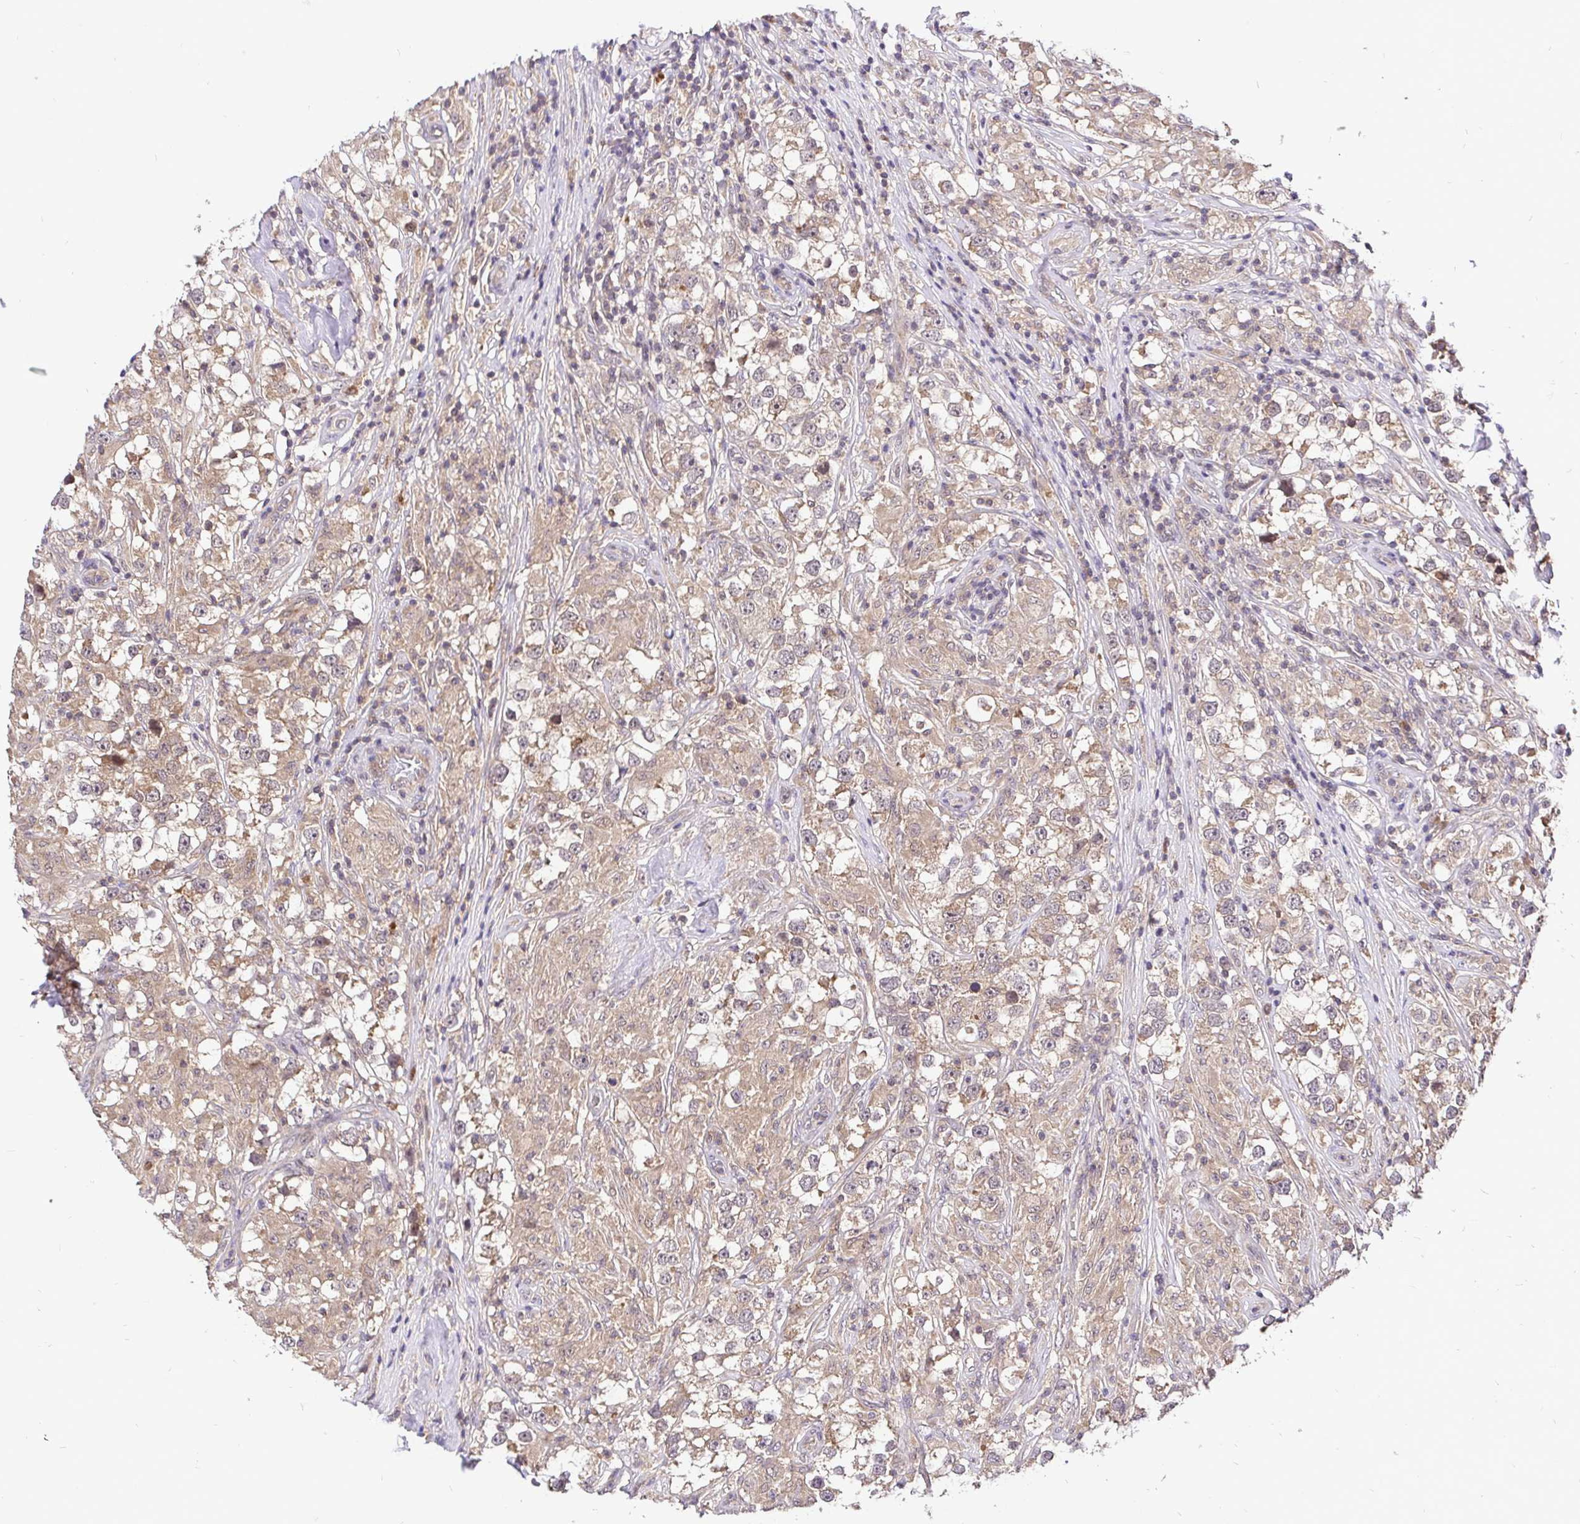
{"staining": {"intensity": "weak", "quantity": ">75%", "location": "cytoplasmic/membranous,nuclear"}, "tissue": "testis cancer", "cell_type": "Tumor cells", "image_type": "cancer", "snomed": [{"axis": "morphology", "description": "Seminoma, NOS"}, {"axis": "topography", "description": "Testis"}], "caption": "The immunohistochemical stain shows weak cytoplasmic/membranous and nuclear positivity in tumor cells of testis cancer tissue.", "gene": "UBE2M", "patient": {"sex": "male", "age": 46}}